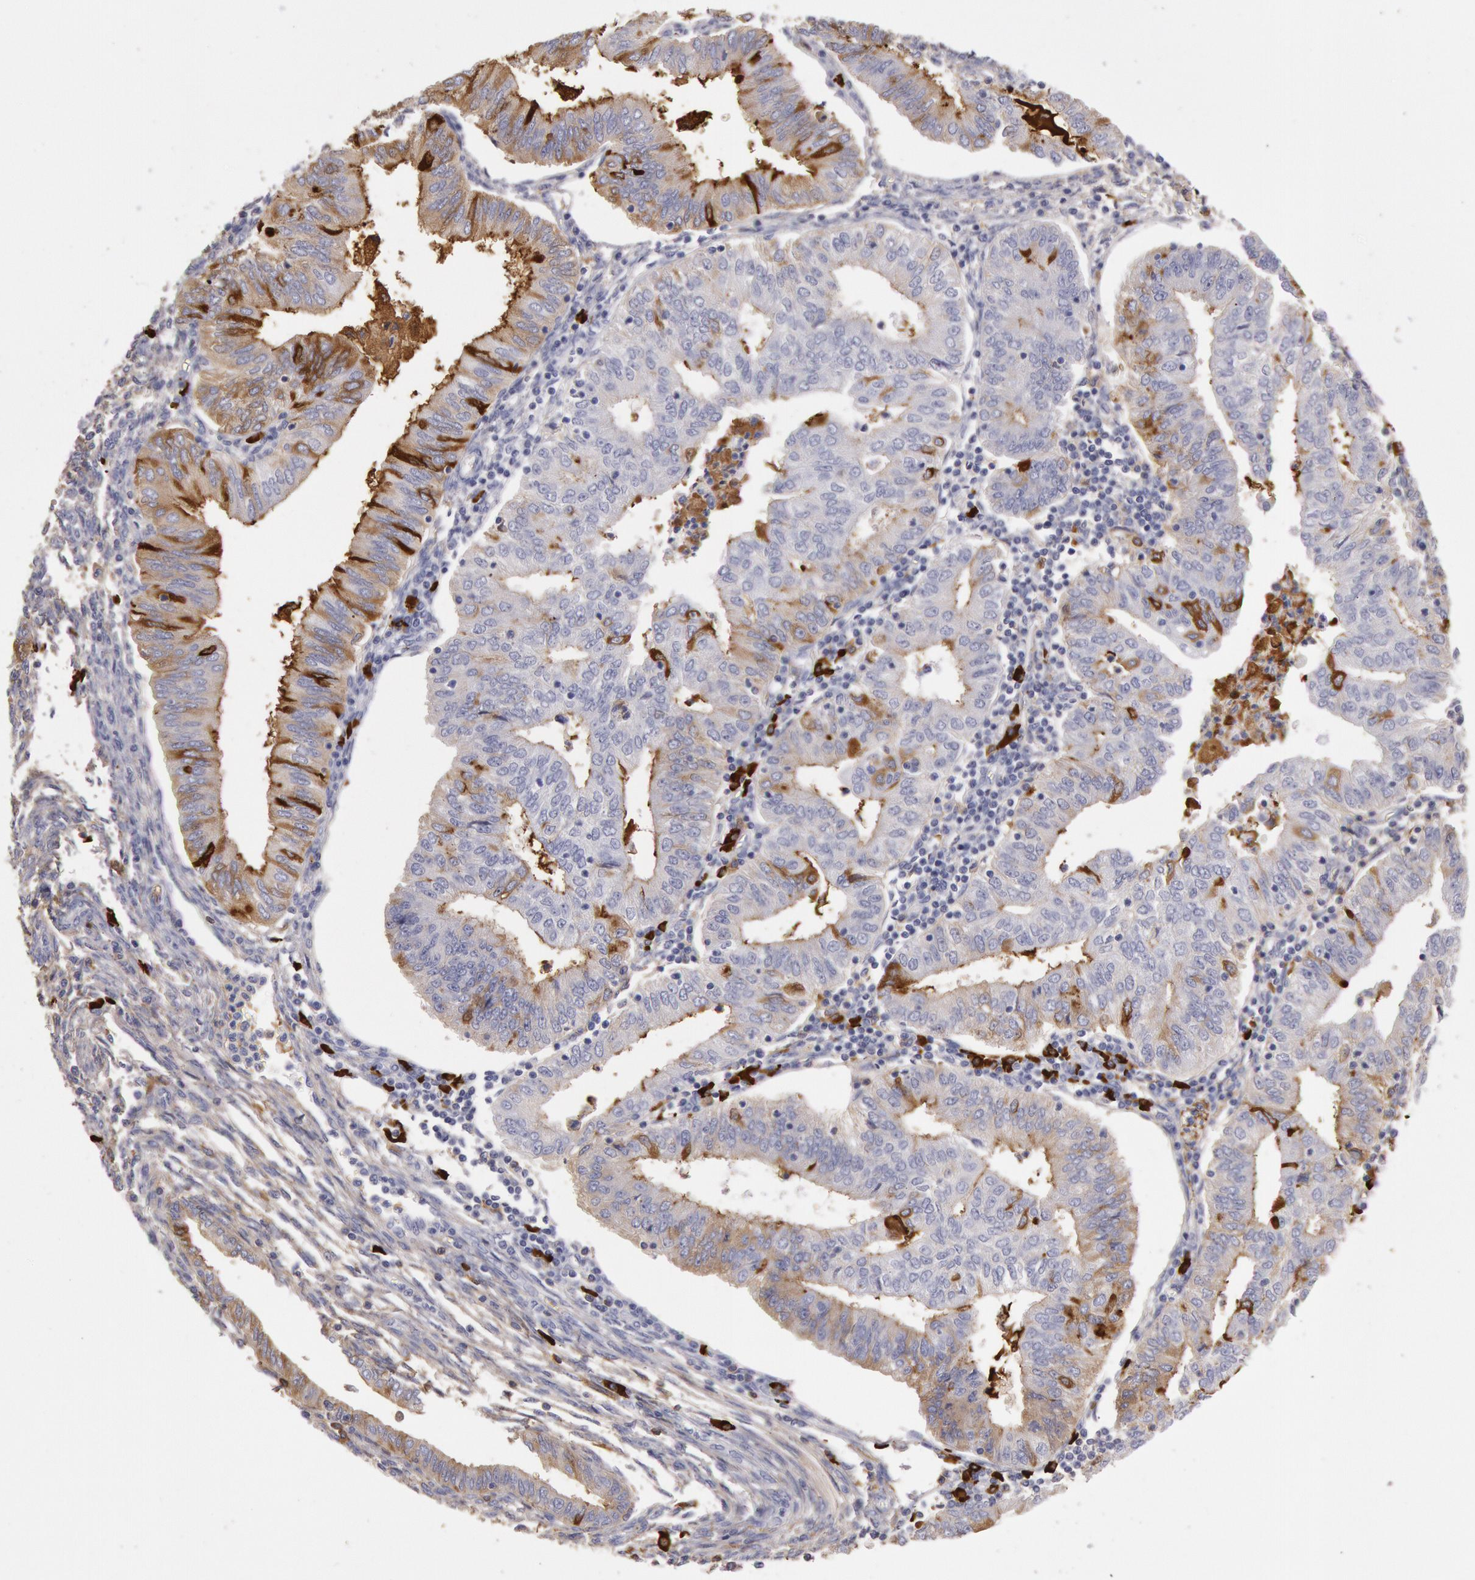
{"staining": {"intensity": "moderate", "quantity": "<25%", "location": "cytoplasmic/membranous"}, "tissue": "endometrial cancer", "cell_type": "Tumor cells", "image_type": "cancer", "snomed": [{"axis": "morphology", "description": "Adenocarcinoma, NOS"}, {"axis": "topography", "description": "Endometrium"}], "caption": "Moderate cytoplasmic/membranous protein positivity is appreciated in approximately <25% of tumor cells in endometrial adenocarcinoma. (IHC, brightfield microscopy, high magnification).", "gene": "IGHA1", "patient": {"sex": "female", "age": 51}}